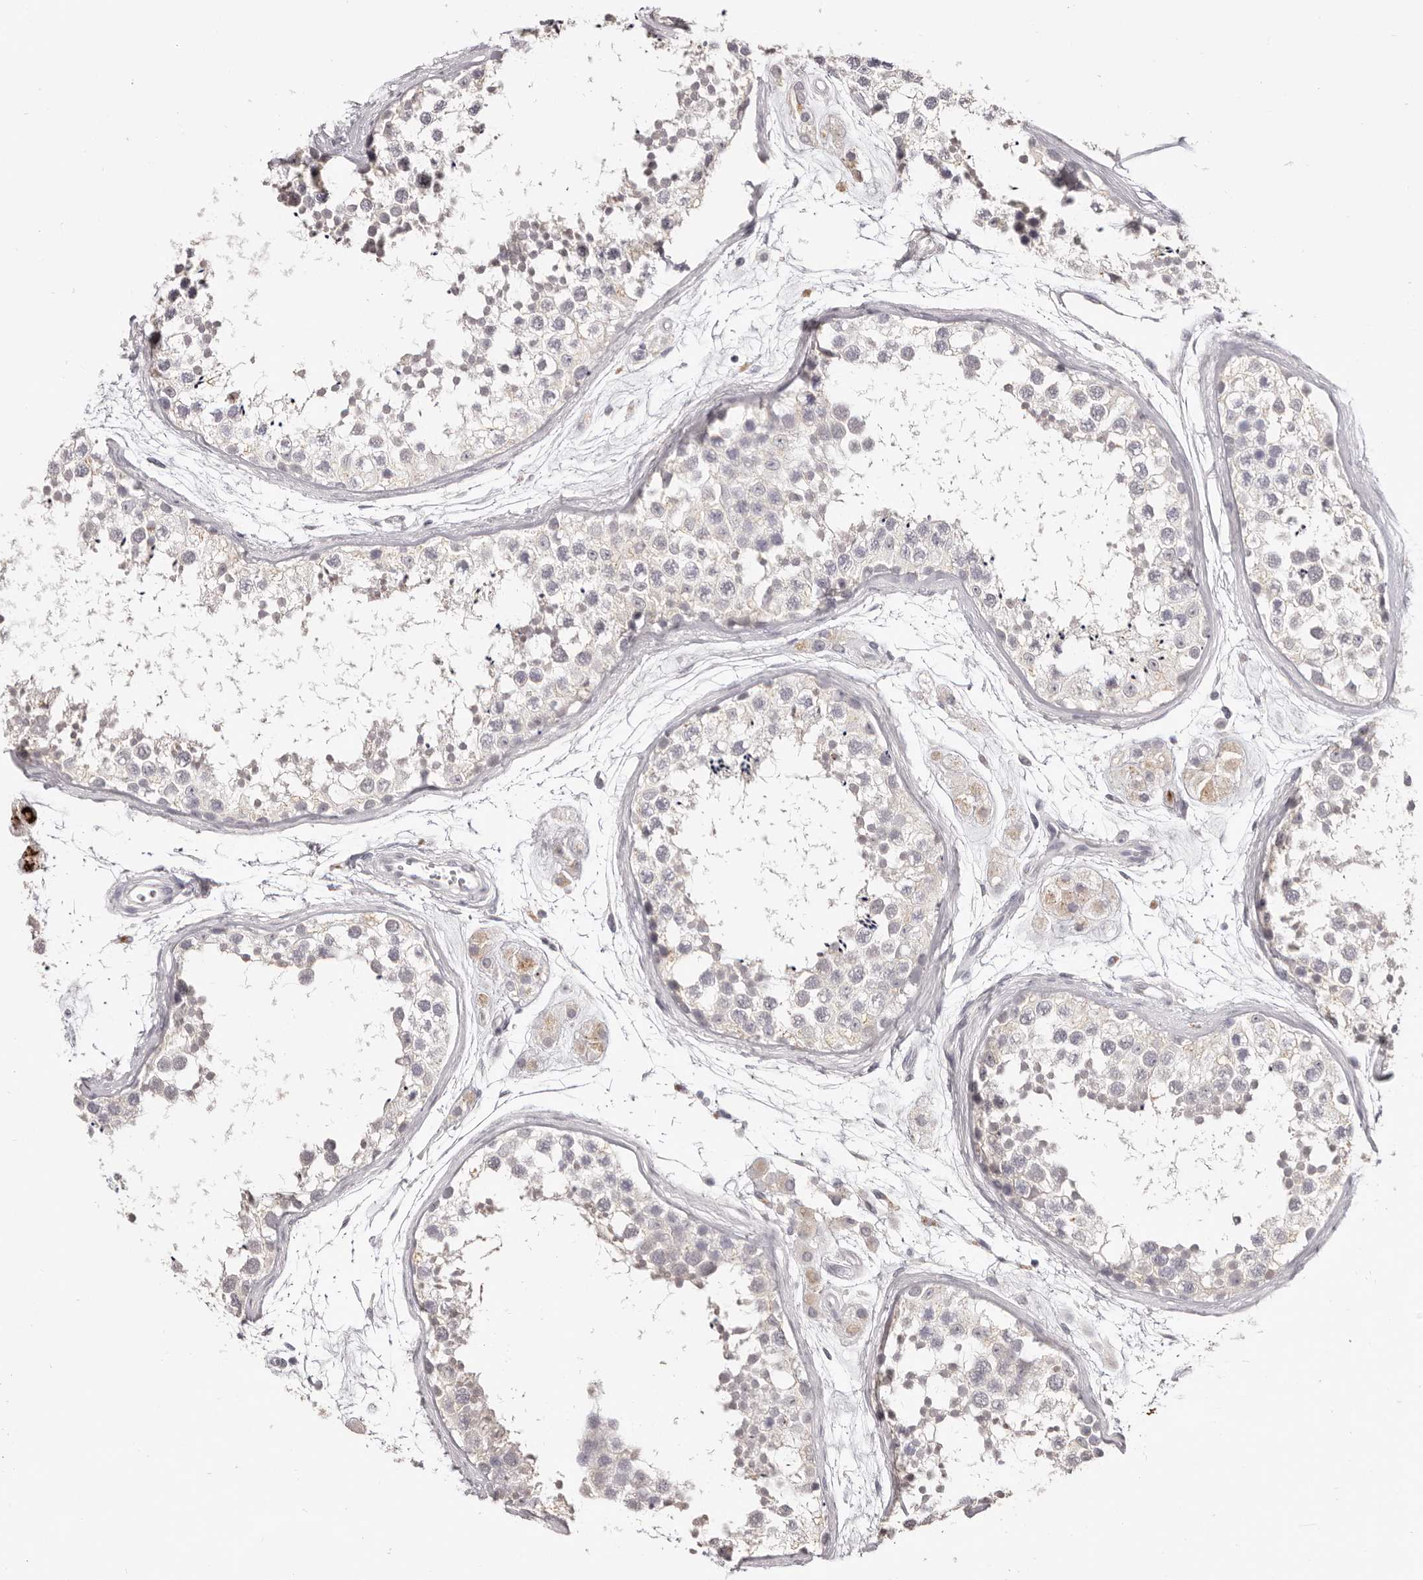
{"staining": {"intensity": "negative", "quantity": "none", "location": "none"}, "tissue": "testis", "cell_type": "Cells in seminiferous ducts", "image_type": "normal", "snomed": [{"axis": "morphology", "description": "Normal tissue, NOS"}, {"axis": "topography", "description": "Testis"}], "caption": "The immunohistochemistry (IHC) image has no significant staining in cells in seminiferous ducts of testis. (DAB immunohistochemistry (IHC) visualized using brightfield microscopy, high magnification).", "gene": "PCDHB6", "patient": {"sex": "male", "age": 56}}